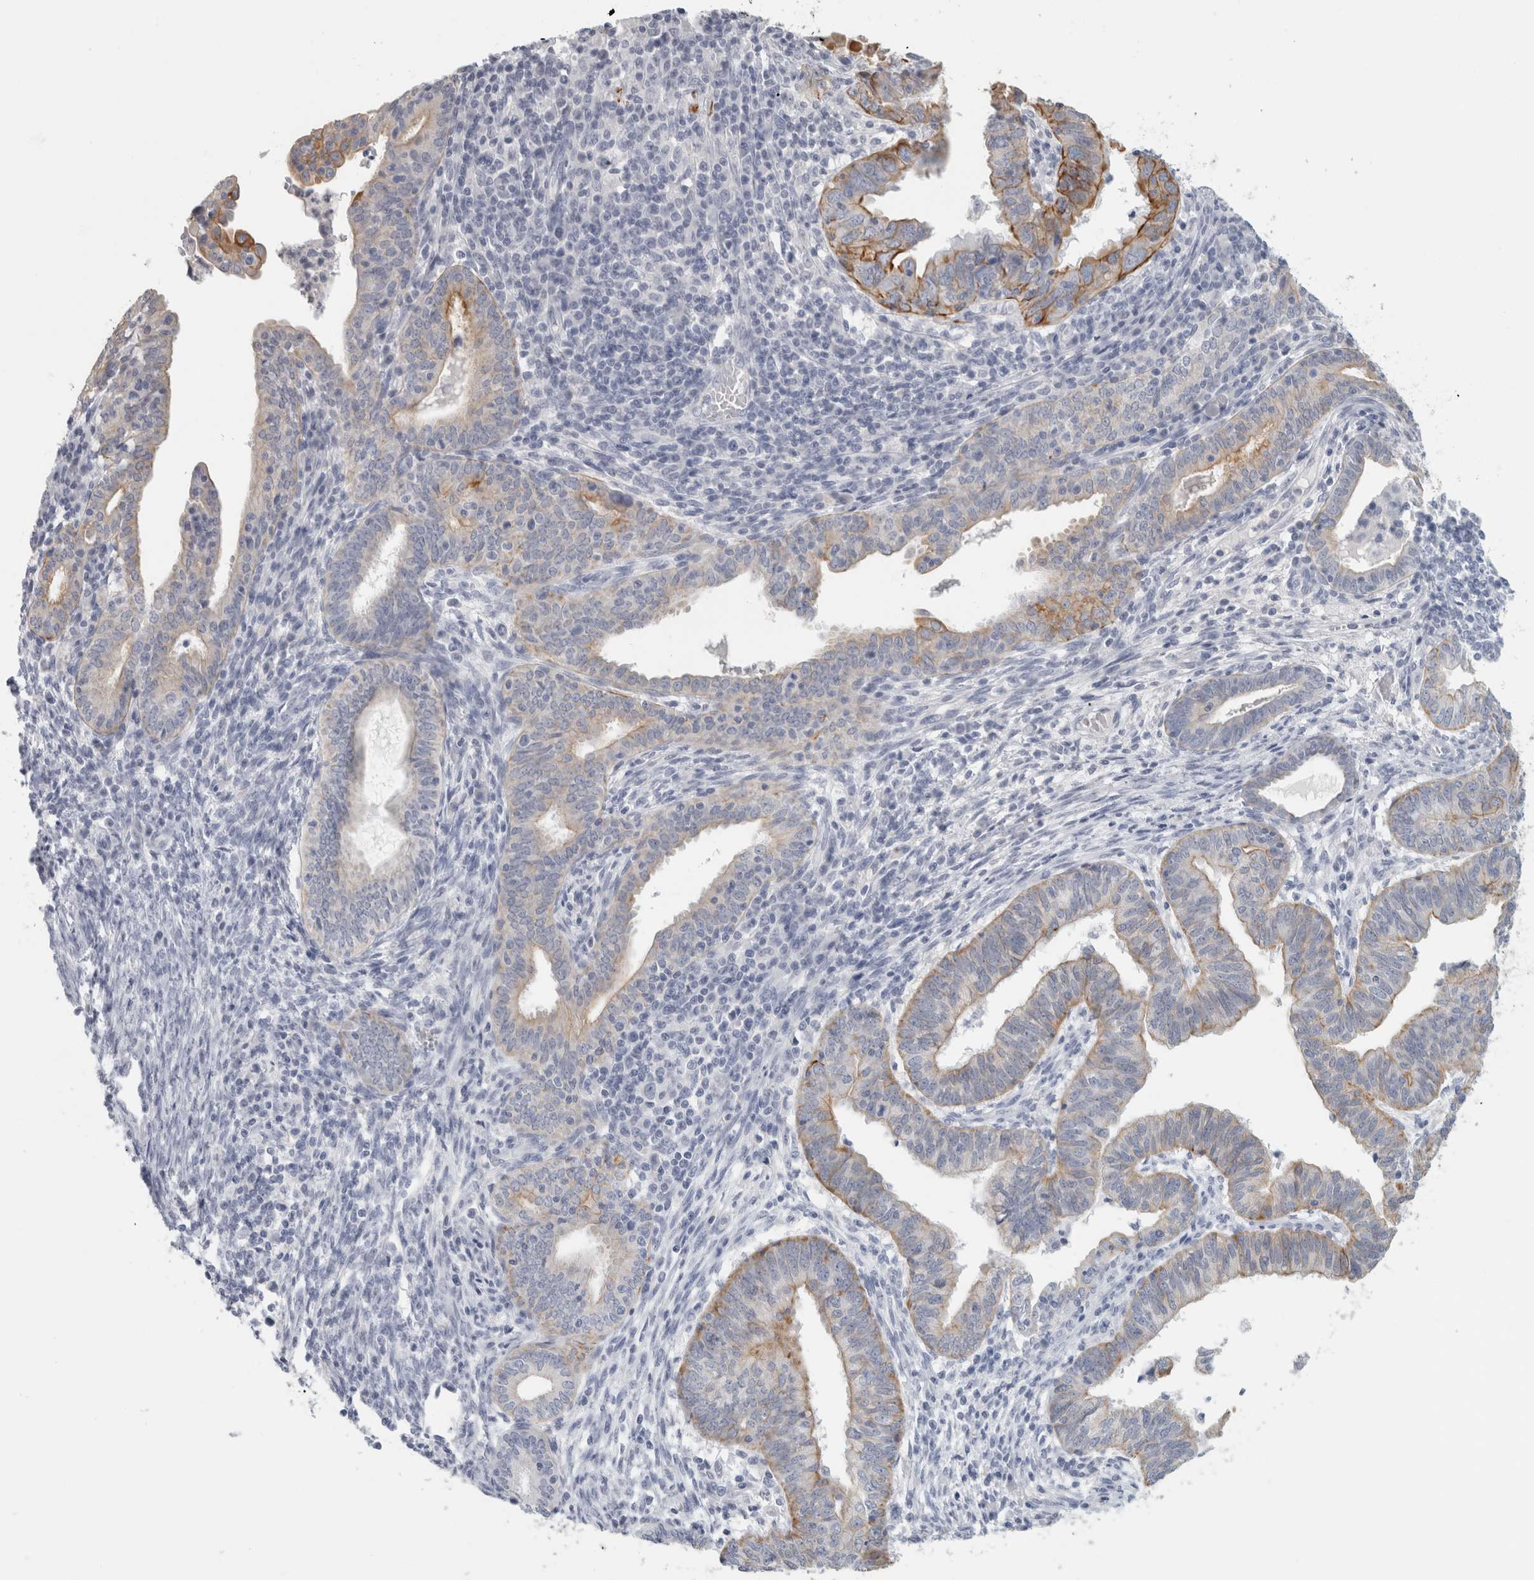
{"staining": {"intensity": "moderate", "quantity": "25%-75%", "location": "cytoplasmic/membranous"}, "tissue": "endometrial cancer", "cell_type": "Tumor cells", "image_type": "cancer", "snomed": [{"axis": "morphology", "description": "Adenocarcinoma, NOS"}, {"axis": "topography", "description": "Uterus"}], "caption": "Endometrial cancer was stained to show a protein in brown. There is medium levels of moderate cytoplasmic/membranous staining in about 25%-75% of tumor cells.", "gene": "SLC28A3", "patient": {"sex": "female", "age": 77}}